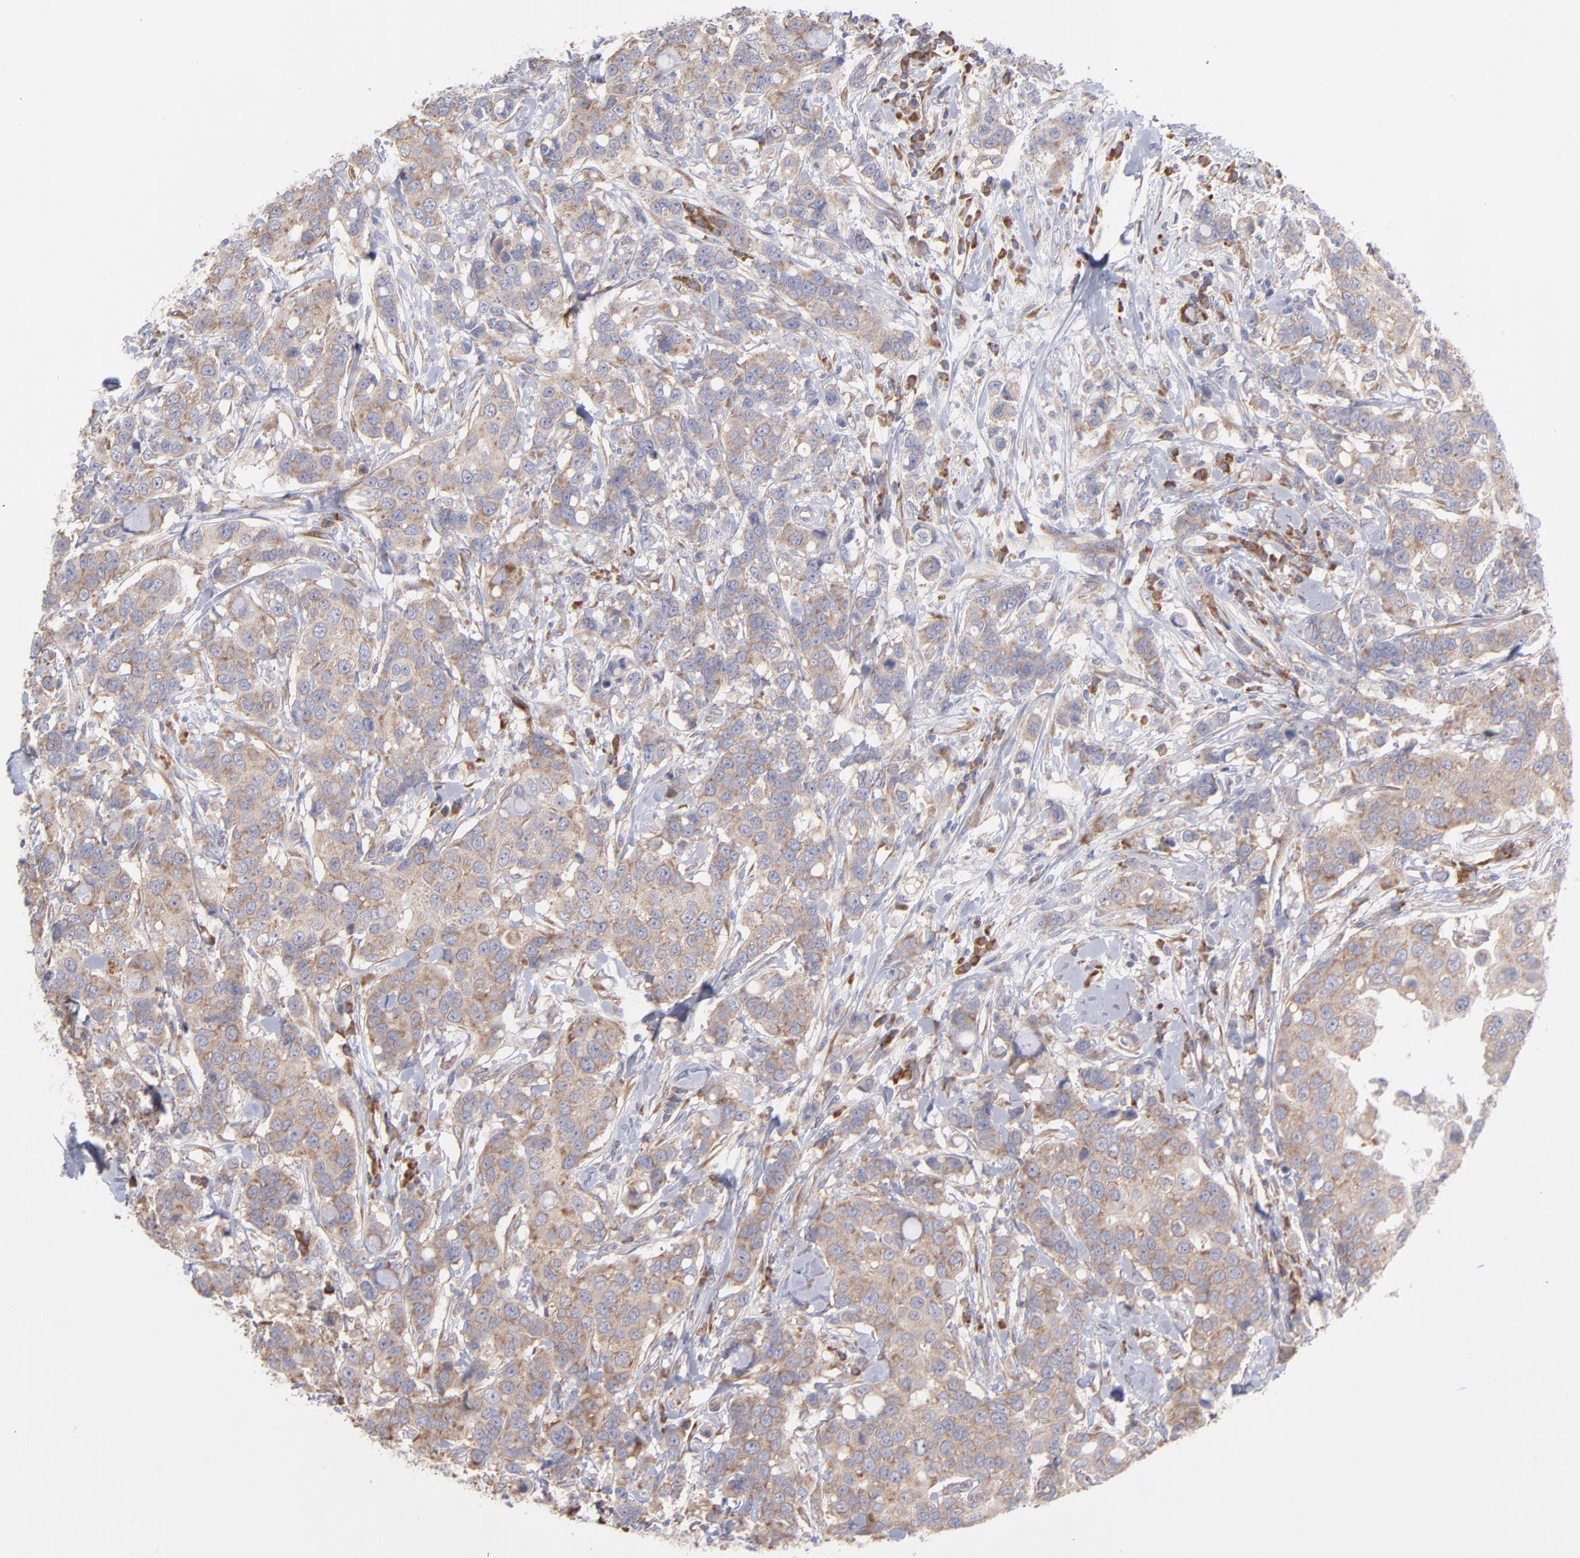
{"staining": {"intensity": "weak", "quantity": "25%-75%", "location": "cytoplasmic/membranous"}, "tissue": "breast cancer", "cell_type": "Tumor cells", "image_type": "cancer", "snomed": [{"axis": "morphology", "description": "Duct carcinoma"}, {"axis": "topography", "description": "Breast"}], "caption": "Breast cancer was stained to show a protein in brown. There is low levels of weak cytoplasmic/membranous expression in approximately 25%-75% of tumor cells.", "gene": "RPLP0", "patient": {"sex": "female", "age": 27}}